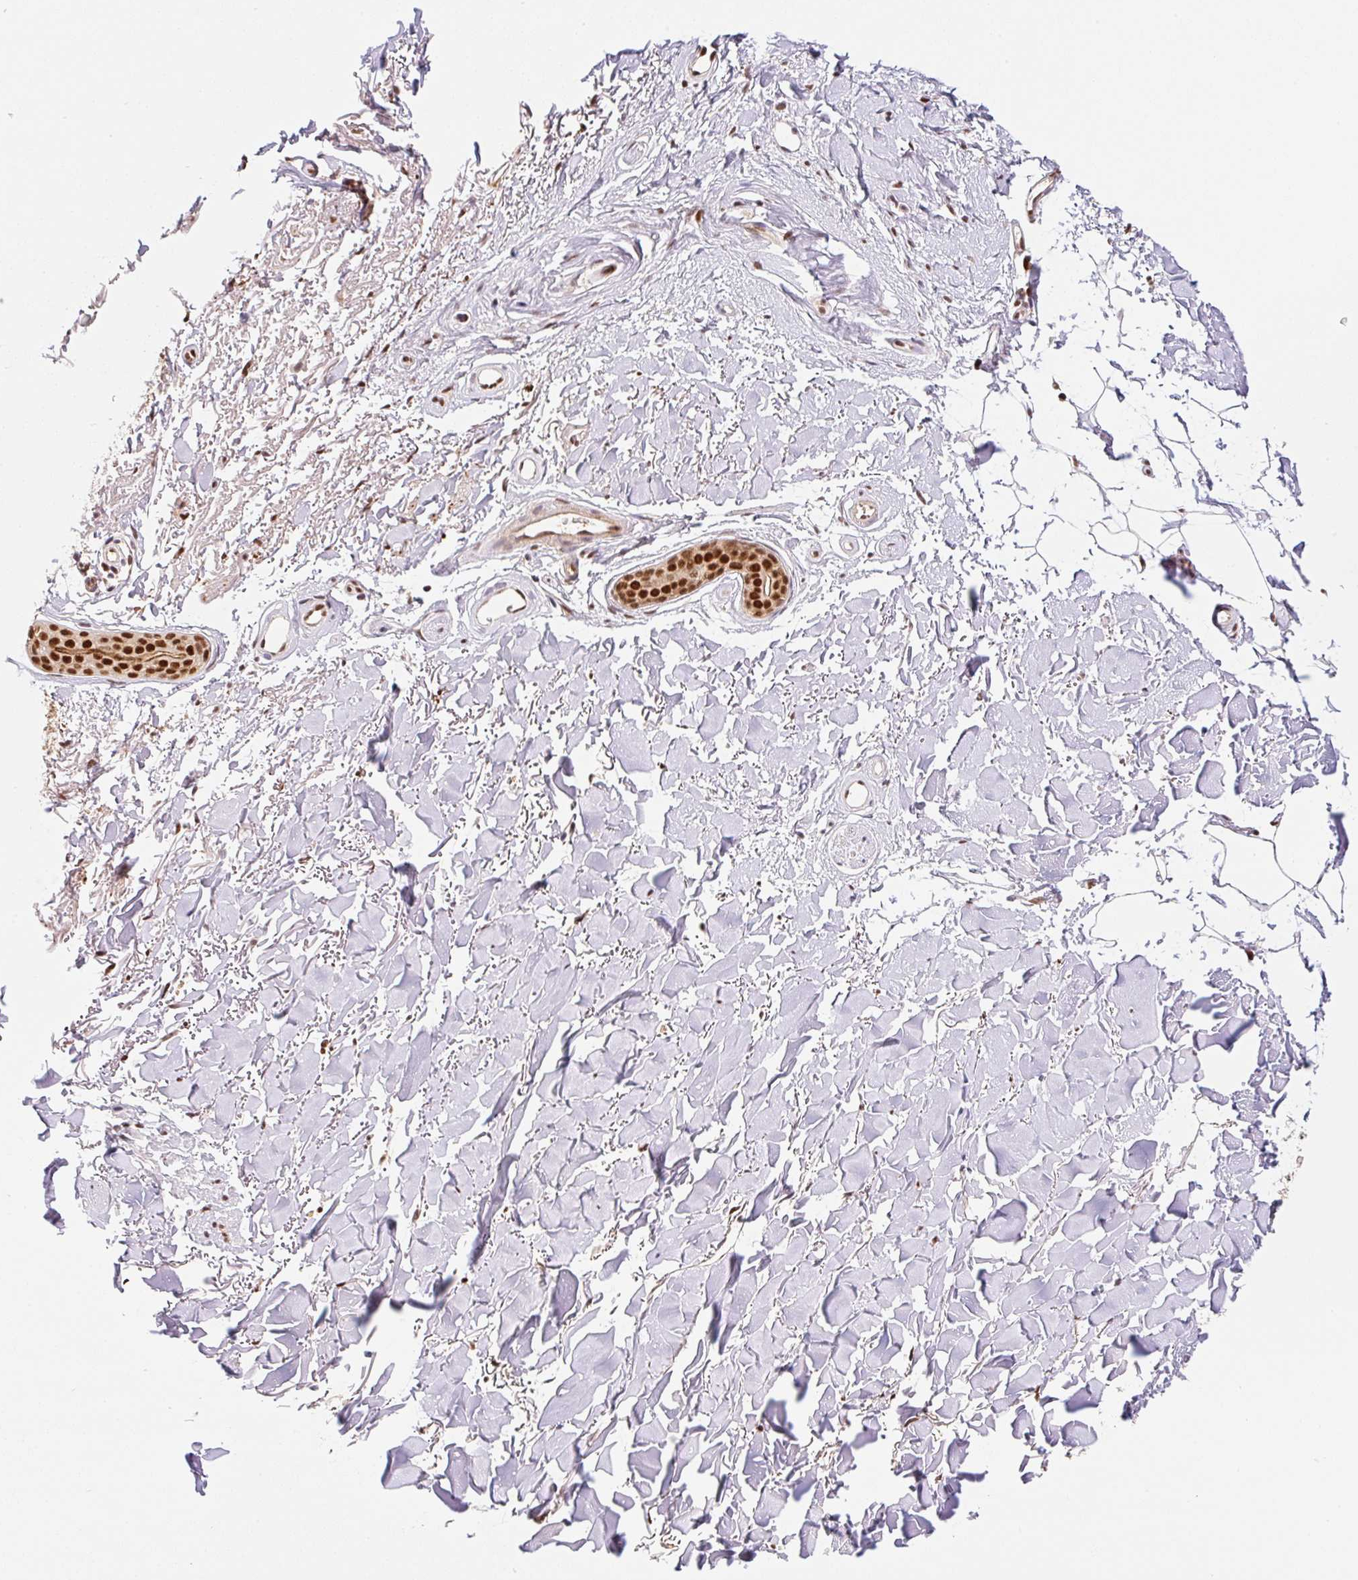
{"staining": {"intensity": "strong", "quantity": ">75%", "location": "nuclear"}, "tissue": "skin cancer", "cell_type": "Tumor cells", "image_type": "cancer", "snomed": [{"axis": "morphology", "description": "Basal cell carcinoma"}, {"axis": "topography", "description": "Skin"}], "caption": "The micrograph displays immunohistochemical staining of skin cancer. There is strong nuclear staining is appreciated in approximately >75% of tumor cells.", "gene": "GPR139", "patient": {"sex": "female", "age": 82}}